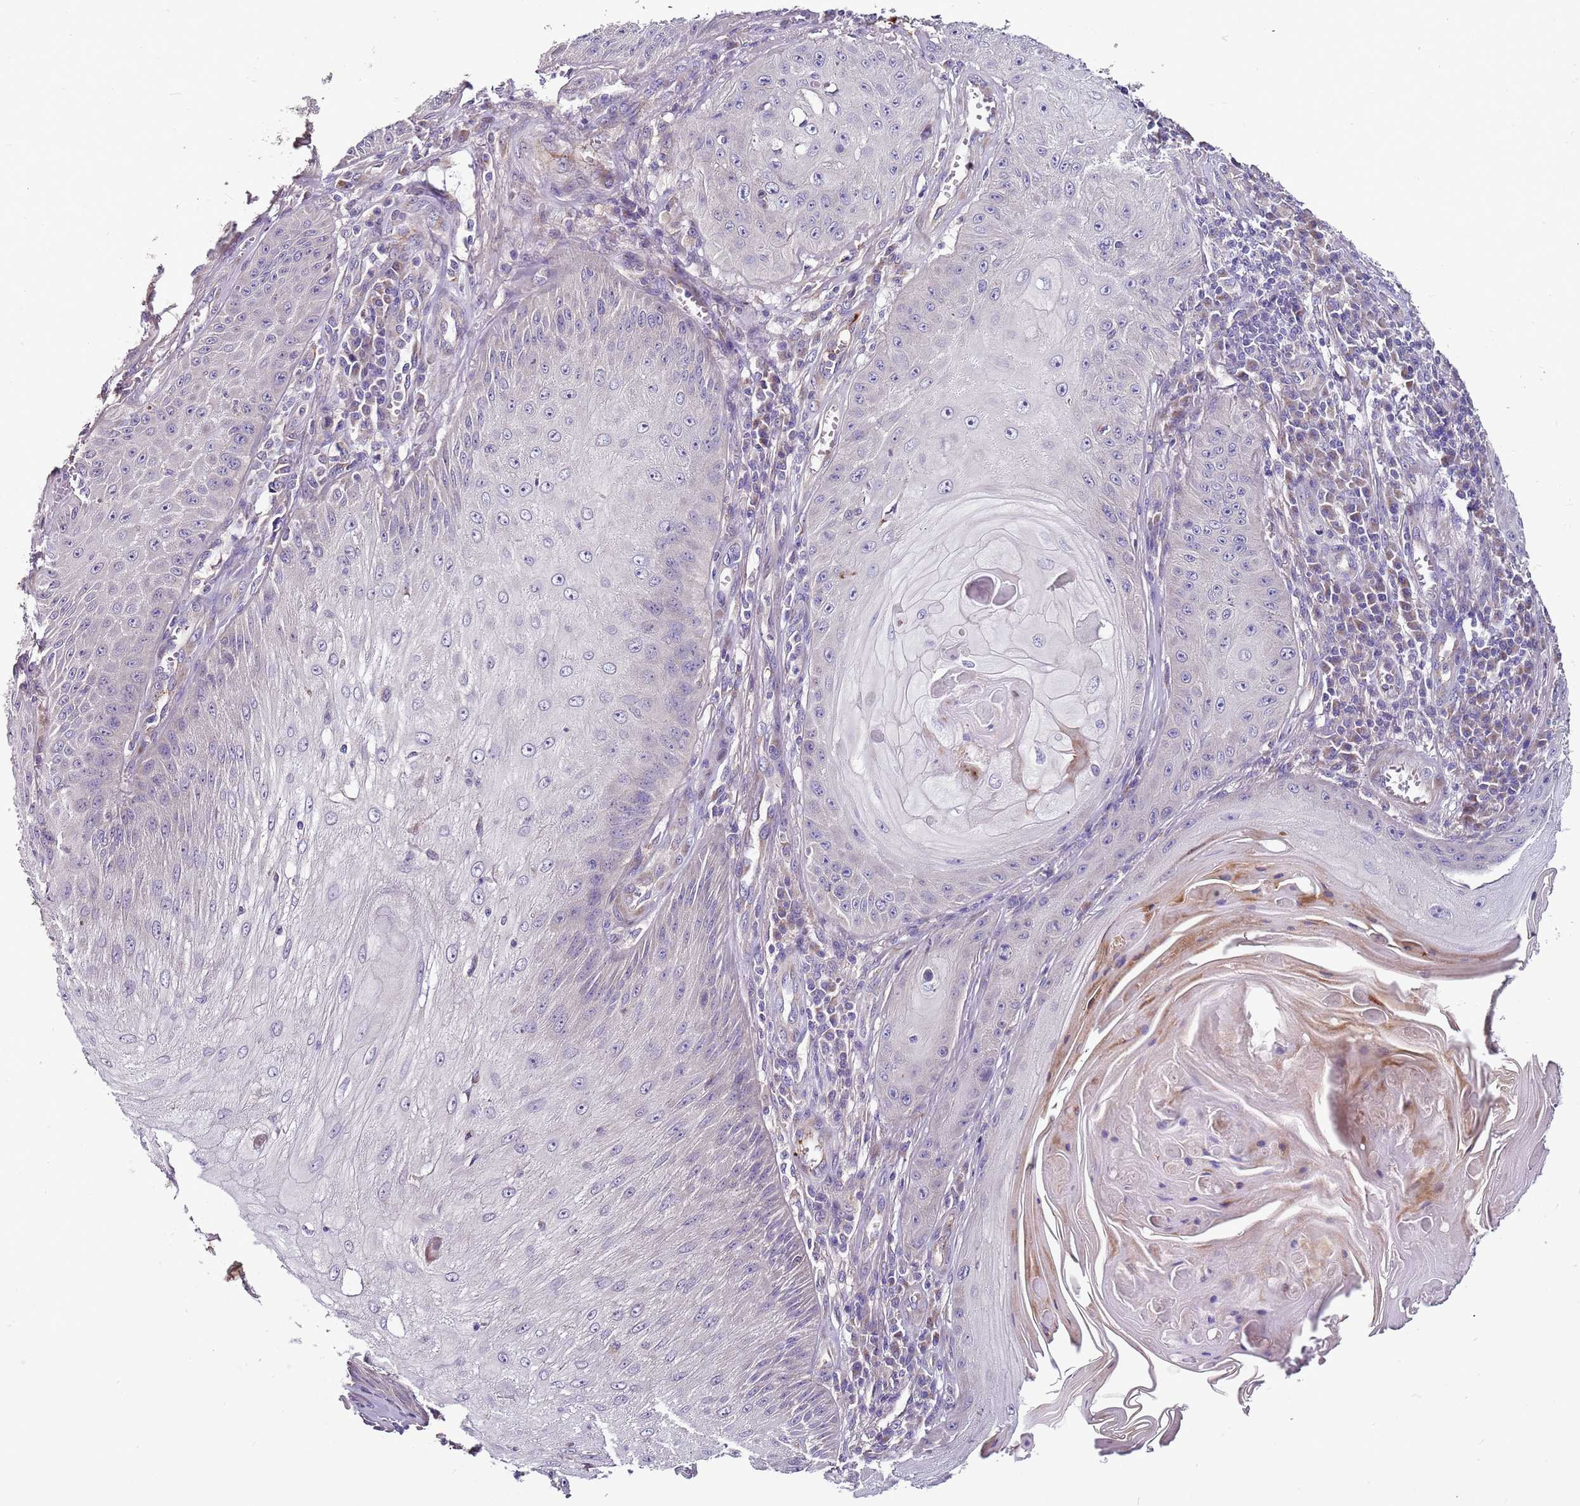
{"staining": {"intensity": "negative", "quantity": "none", "location": "none"}, "tissue": "skin cancer", "cell_type": "Tumor cells", "image_type": "cancer", "snomed": [{"axis": "morphology", "description": "Squamous cell carcinoma, NOS"}, {"axis": "topography", "description": "Skin"}], "caption": "Immunohistochemistry (IHC) image of human squamous cell carcinoma (skin) stained for a protein (brown), which demonstrates no expression in tumor cells. (DAB (3,3'-diaminobenzidine) immunohistochemistry (IHC) with hematoxylin counter stain).", "gene": "FAM20A", "patient": {"sex": "male", "age": 70}}